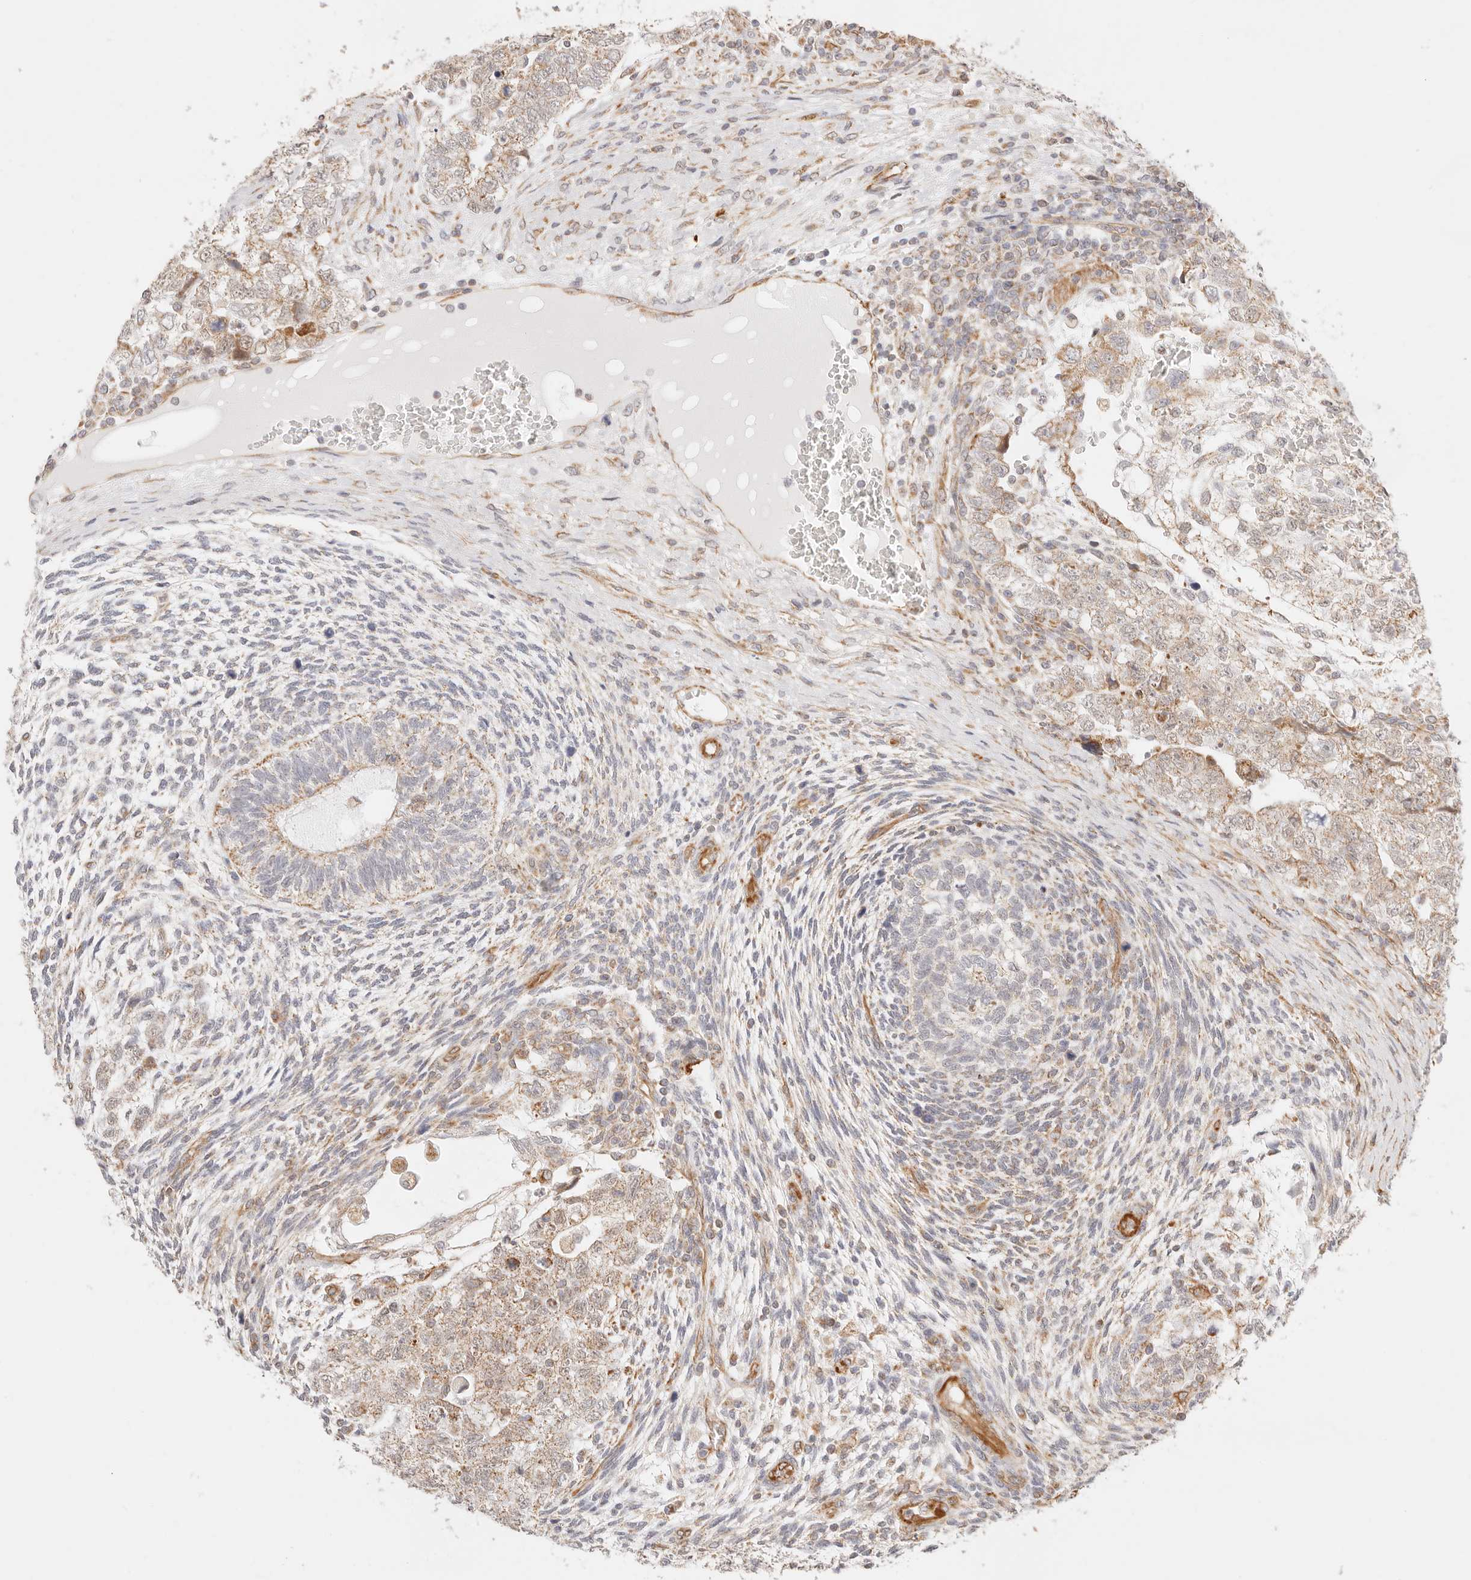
{"staining": {"intensity": "weak", "quantity": ">75%", "location": "cytoplasmic/membranous"}, "tissue": "testis cancer", "cell_type": "Tumor cells", "image_type": "cancer", "snomed": [{"axis": "morphology", "description": "Carcinoma, Embryonal, NOS"}, {"axis": "topography", "description": "Testis"}], "caption": "Immunohistochemistry (DAB) staining of testis cancer reveals weak cytoplasmic/membranous protein positivity in about >75% of tumor cells. The staining was performed using DAB, with brown indicating positive protein expression. Nuclei are stained blue with hematoxylin.", "gene": "ZC3H11A", "patient": {"sex": "male", "age": 37}}